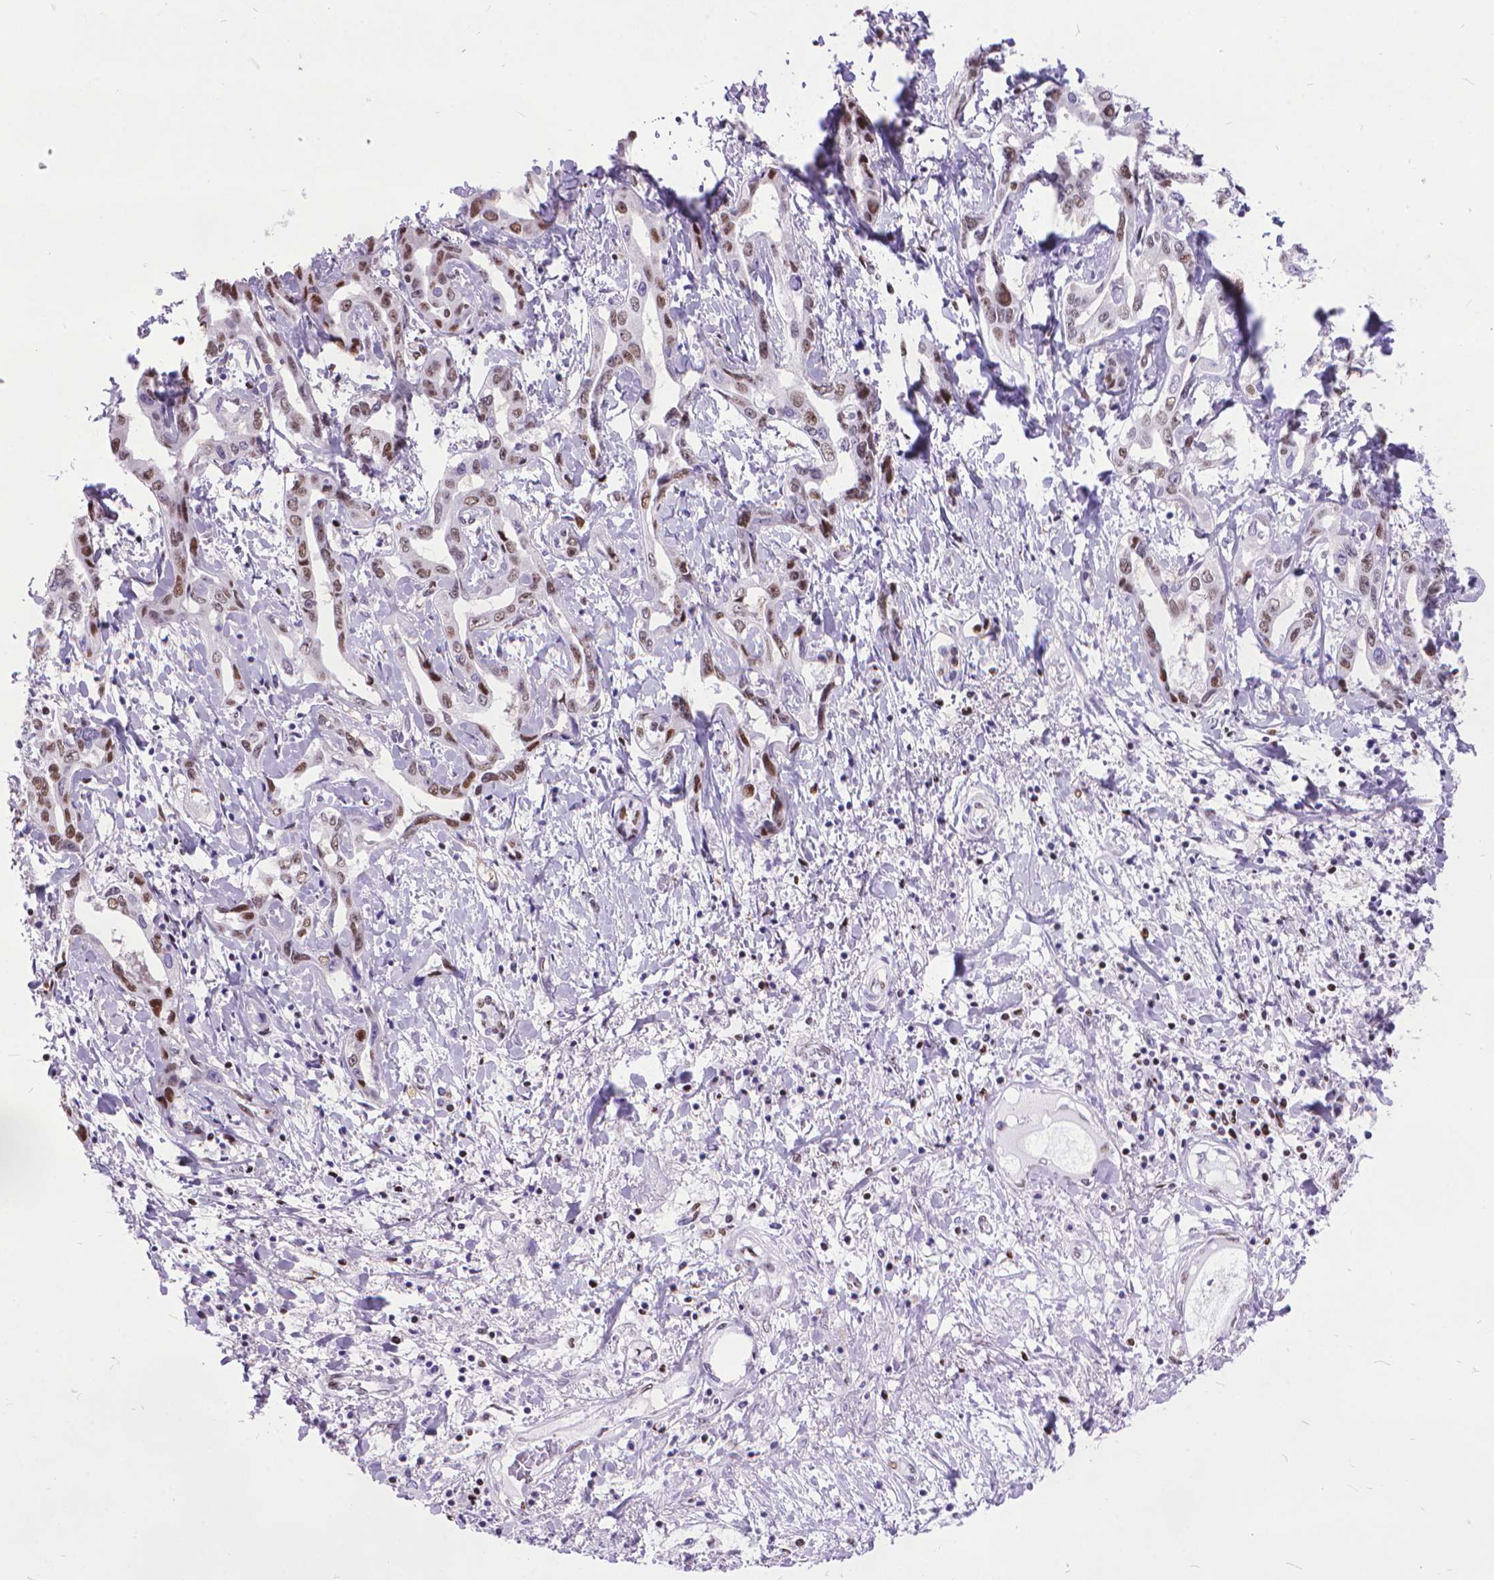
{"staining": {"intensity": "moderate", "quantity": ">75%", "location": "nuclear"}, "tissue": "liver cancer", "cell_type": "Tumor cells", "image_type": "cancer", "snomed": [{"axis": "morphology", "description": "Cholangiocarcinoma"}, {"axis": "topography", "description": "Liver"}], "caption": "Liver cancer stained with a protein marker shows moderate staining in tumor cells.", "gene": "POLE4", "patient": {"sex": "male", "age": 59}}